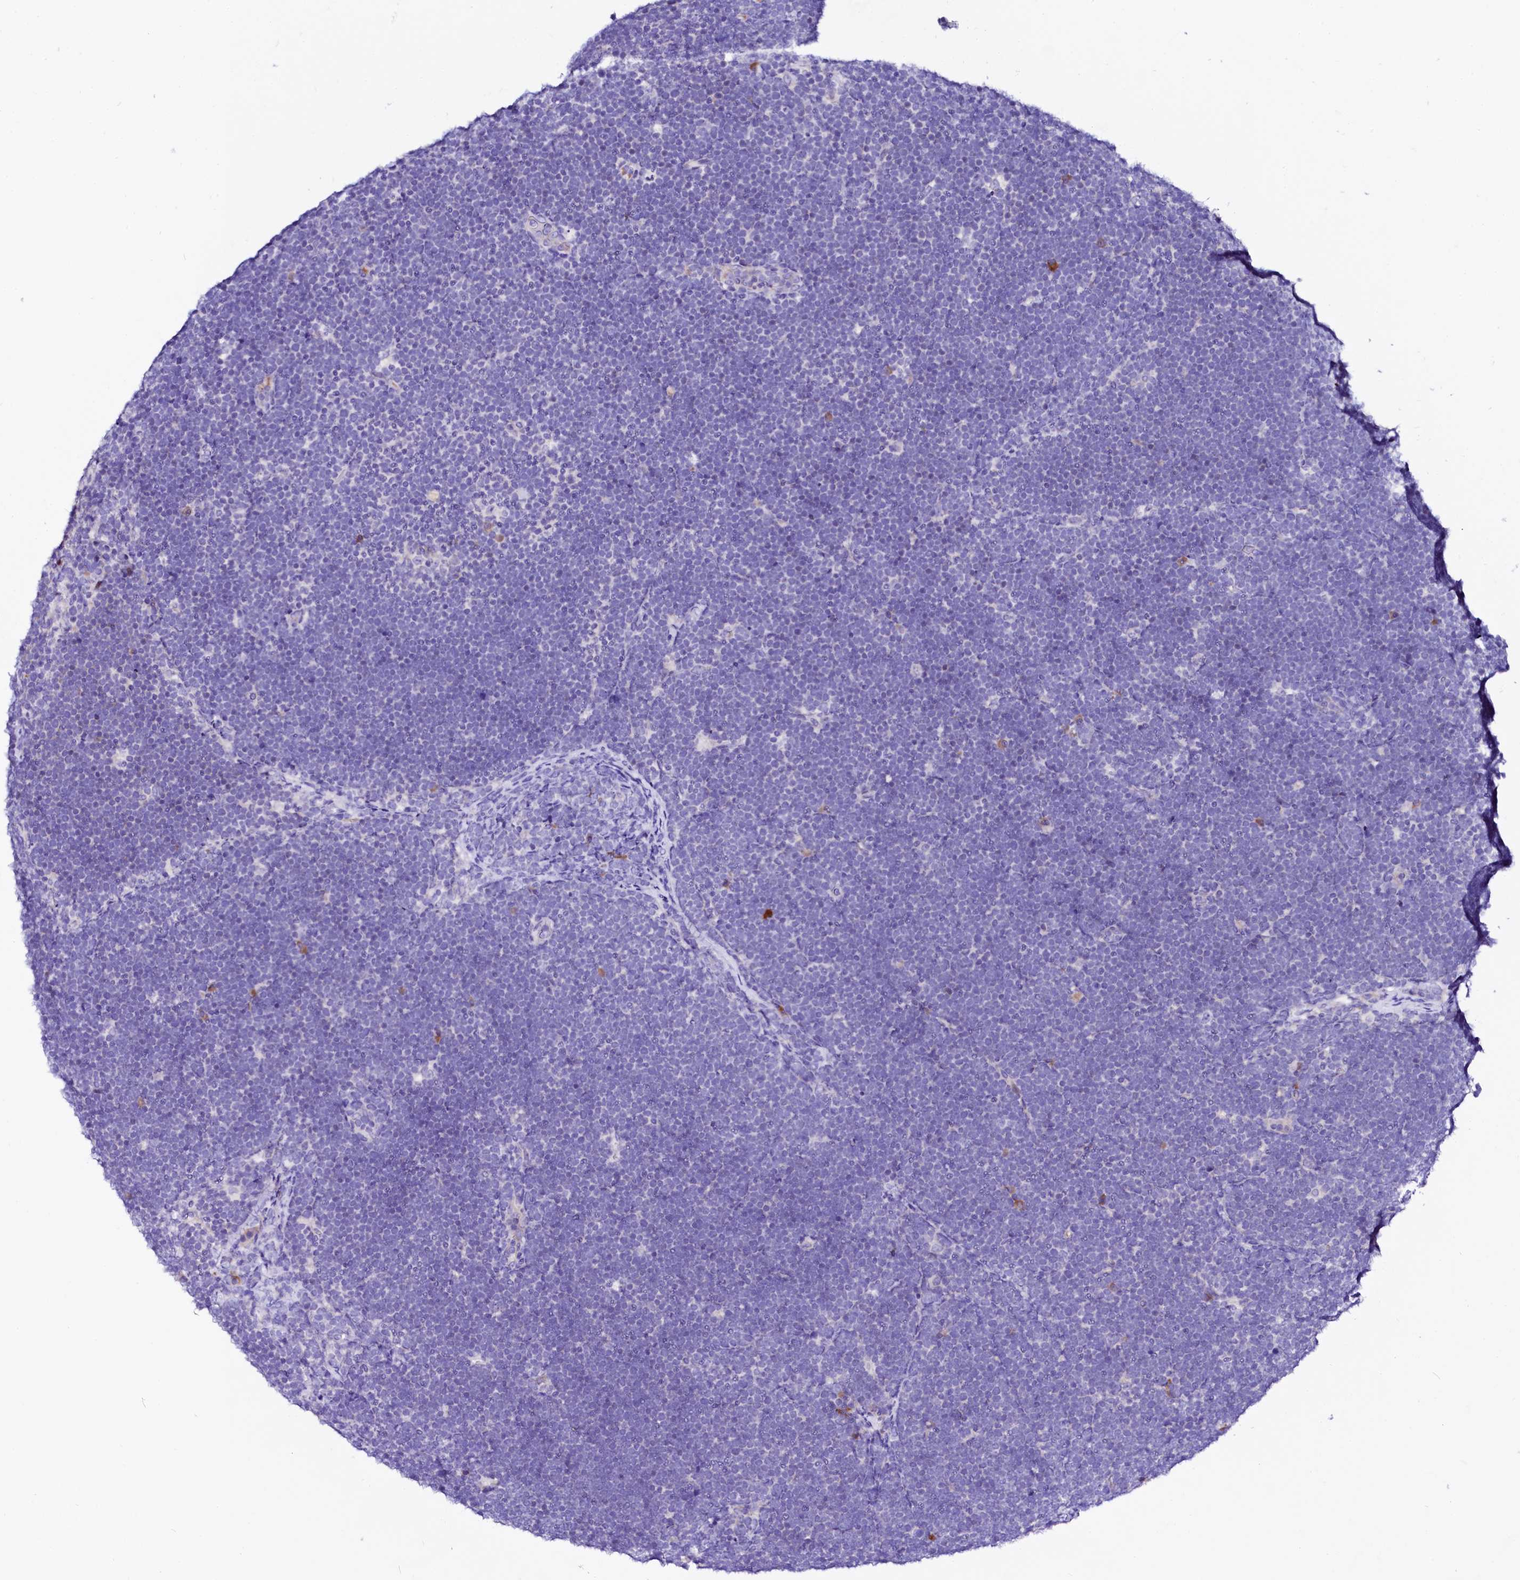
{"staining": {"intensity": "negative", "quantity": "none", "location": "none"}, "tissue": "lymphoma", "cell_type": "Tumor cells", "image_type": "cancer", "snomed": [{"axis": "morphology", "description": "Malignant lymphoma, non-Hodgkin's type, High grade"}, {"axis": "topography", "description": "Lymph node"}], "caption": "Image shows no significant protein staining in tumor cells of lymphoma.", "gene": "BTBD16", "patient": {"sex": "male", "age": 13}}